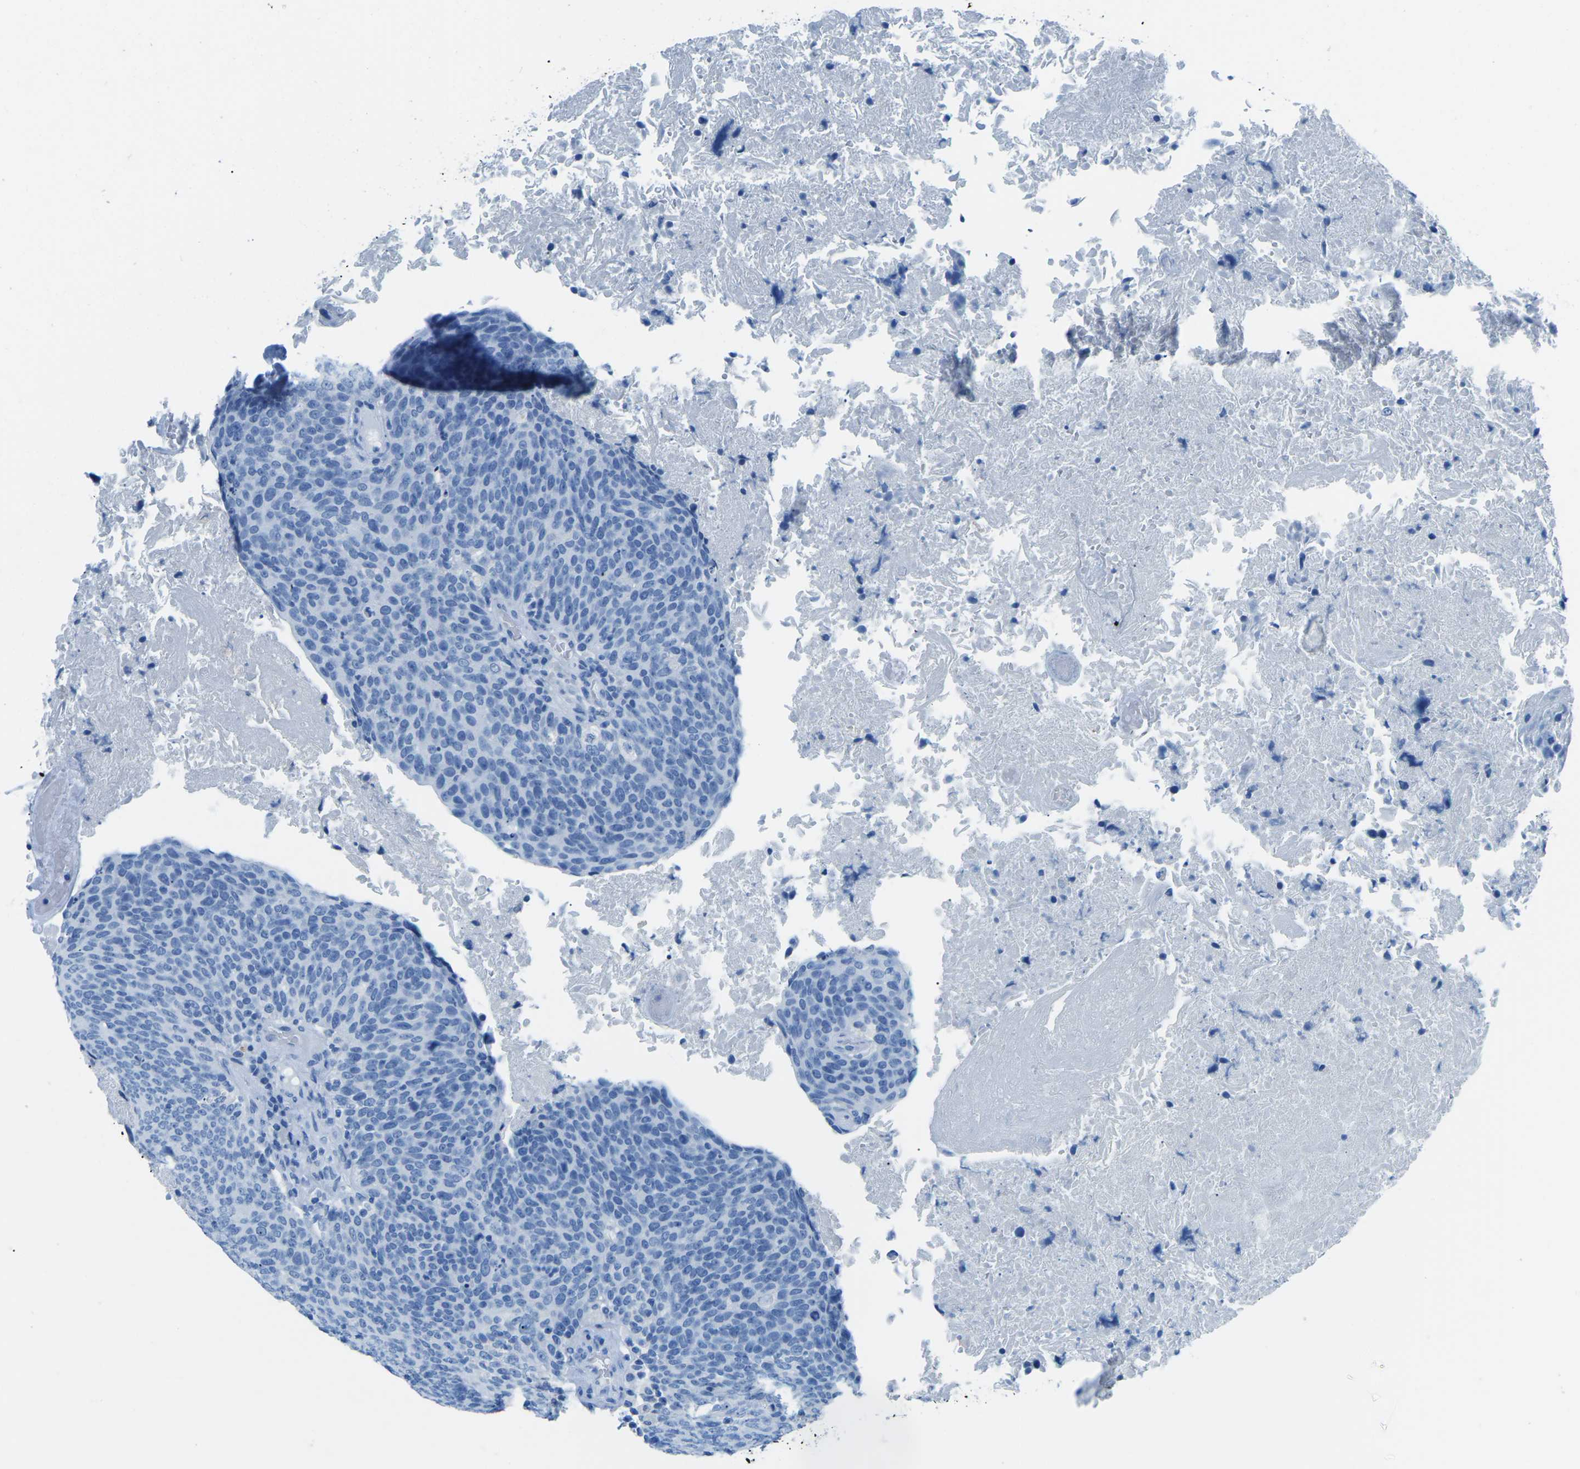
{"staining": {"intensity": "negative", "quantity": "none", "location": "none"}, "tissue": "head and neck cancer", "cell_type": "Tumor cells", "image_type": "cancer", "snomed": [{"axis": "morphology", "description": "Squamous cell carcinoma, NOS"}, {"axis": "morphology", "description": "Squamous cell carcinoma, metastatic, NOS"}, {"axis": "topography", "description": "Lymph node"}, {"axis": "topography", "description": "Head-Neck"}], "caption": "This is an IHC histopathology image of head and neck squamous cell carcinoma. There is no staining in tumor cells.", "gene": "MYH8", "patient": {"sex": "male", "age": 62}}